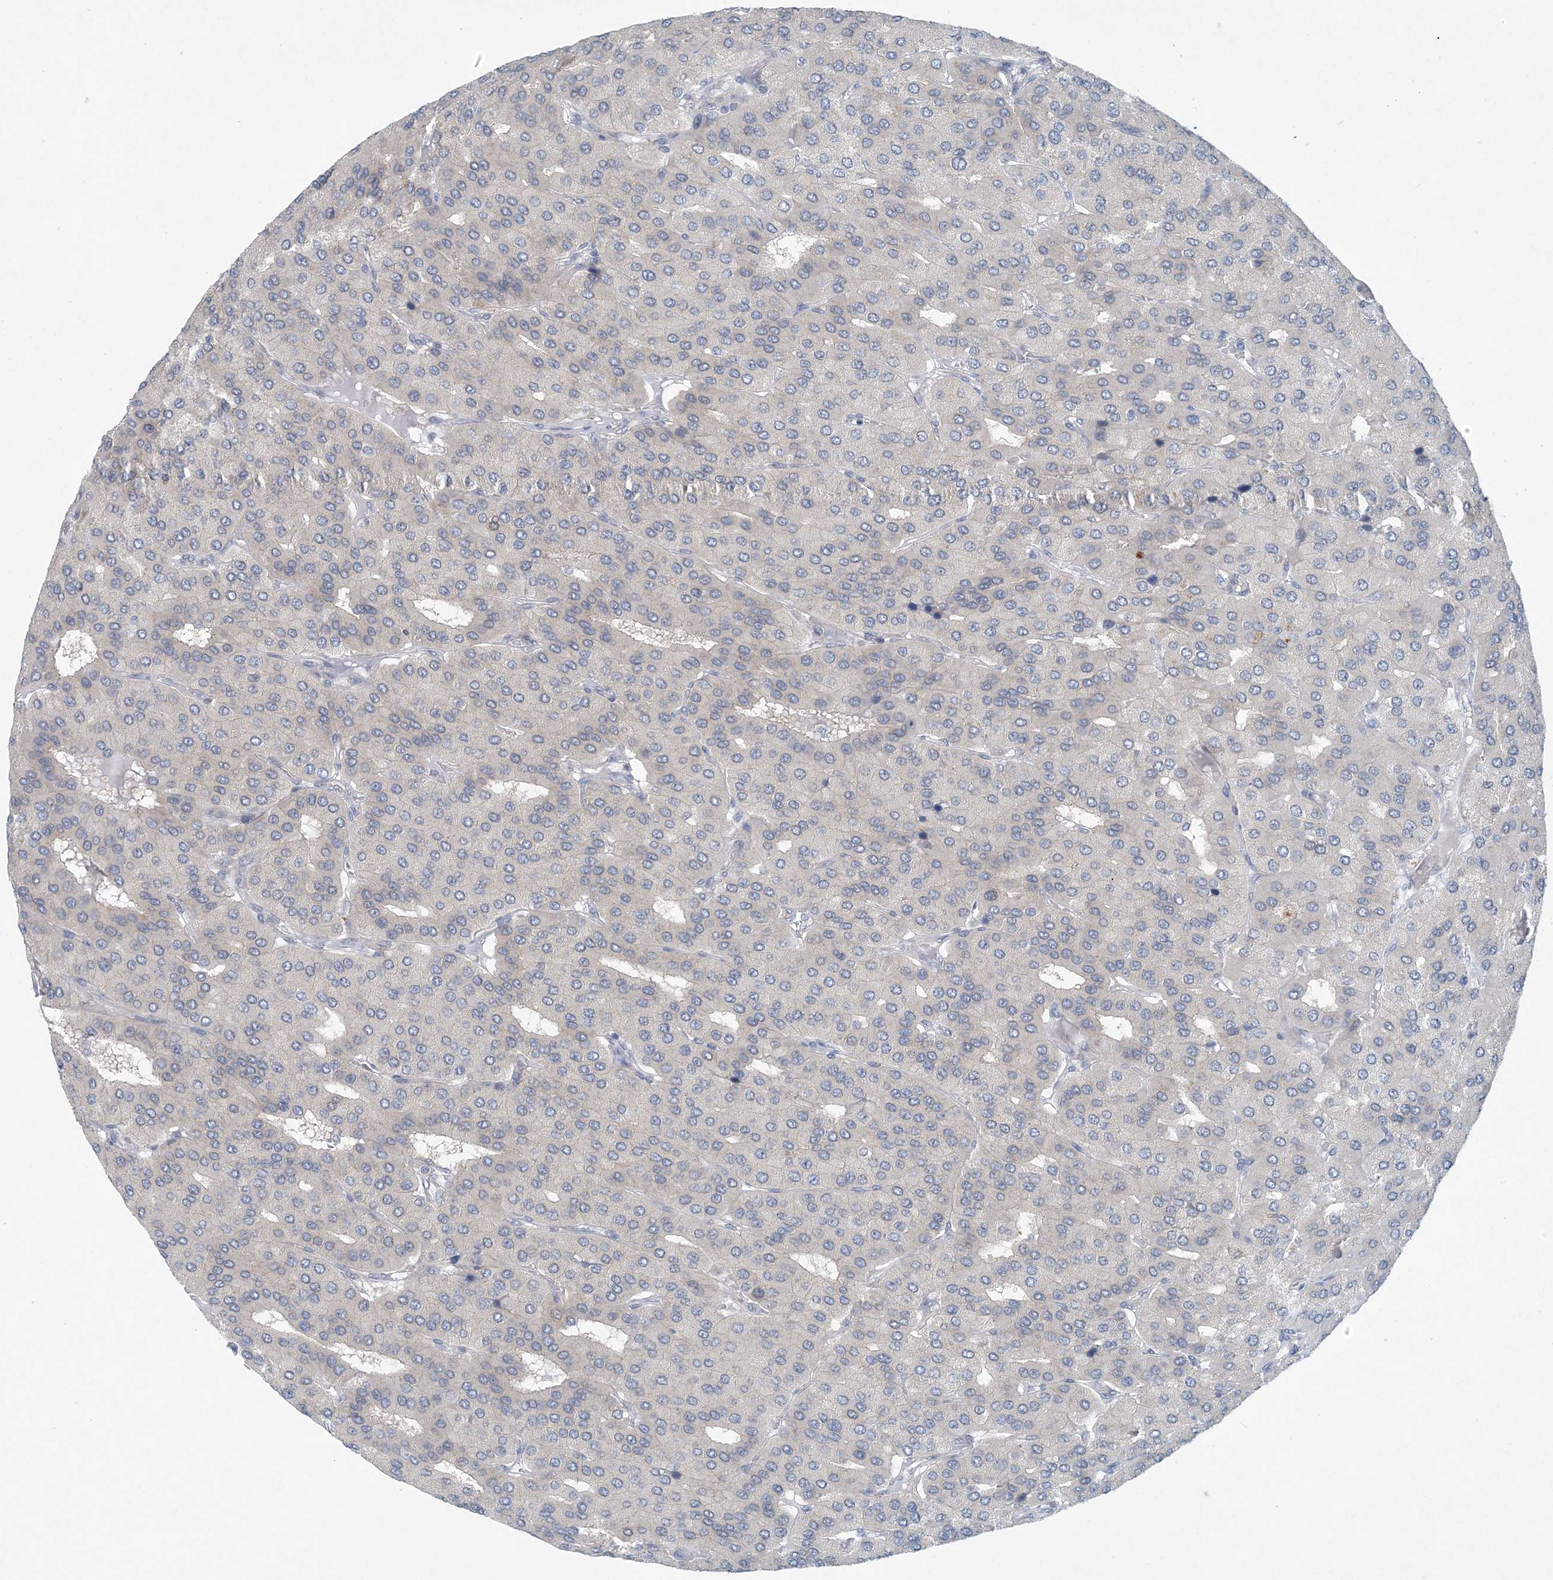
{"staining": {"intensity": "negative", "quantity": "none", "location": "none"}, "tissue": "parathyroid gland", "cell_type": "Glandular cells", "image_type": "normal", "snomed": [{"axis": "morphology", "description": "Normal tissue, NOS"}, {"axis": "morphology", "description": "Adenoma, NOS"}, {"axis": "topography", "description": "Parathyroid gland"}], "caption": "The photomicrograph exhibits no significant staining in glandular cells of parathyroid gland. (Stains: DAB (3,3'-diaminobenzidine) immunohistochemistry with hematoxylin counter stain, Microscopy: brightfield microscopy at high magnification).", "gene": "HIKESHI", "patient": {"sex": "female", "age": 86}}